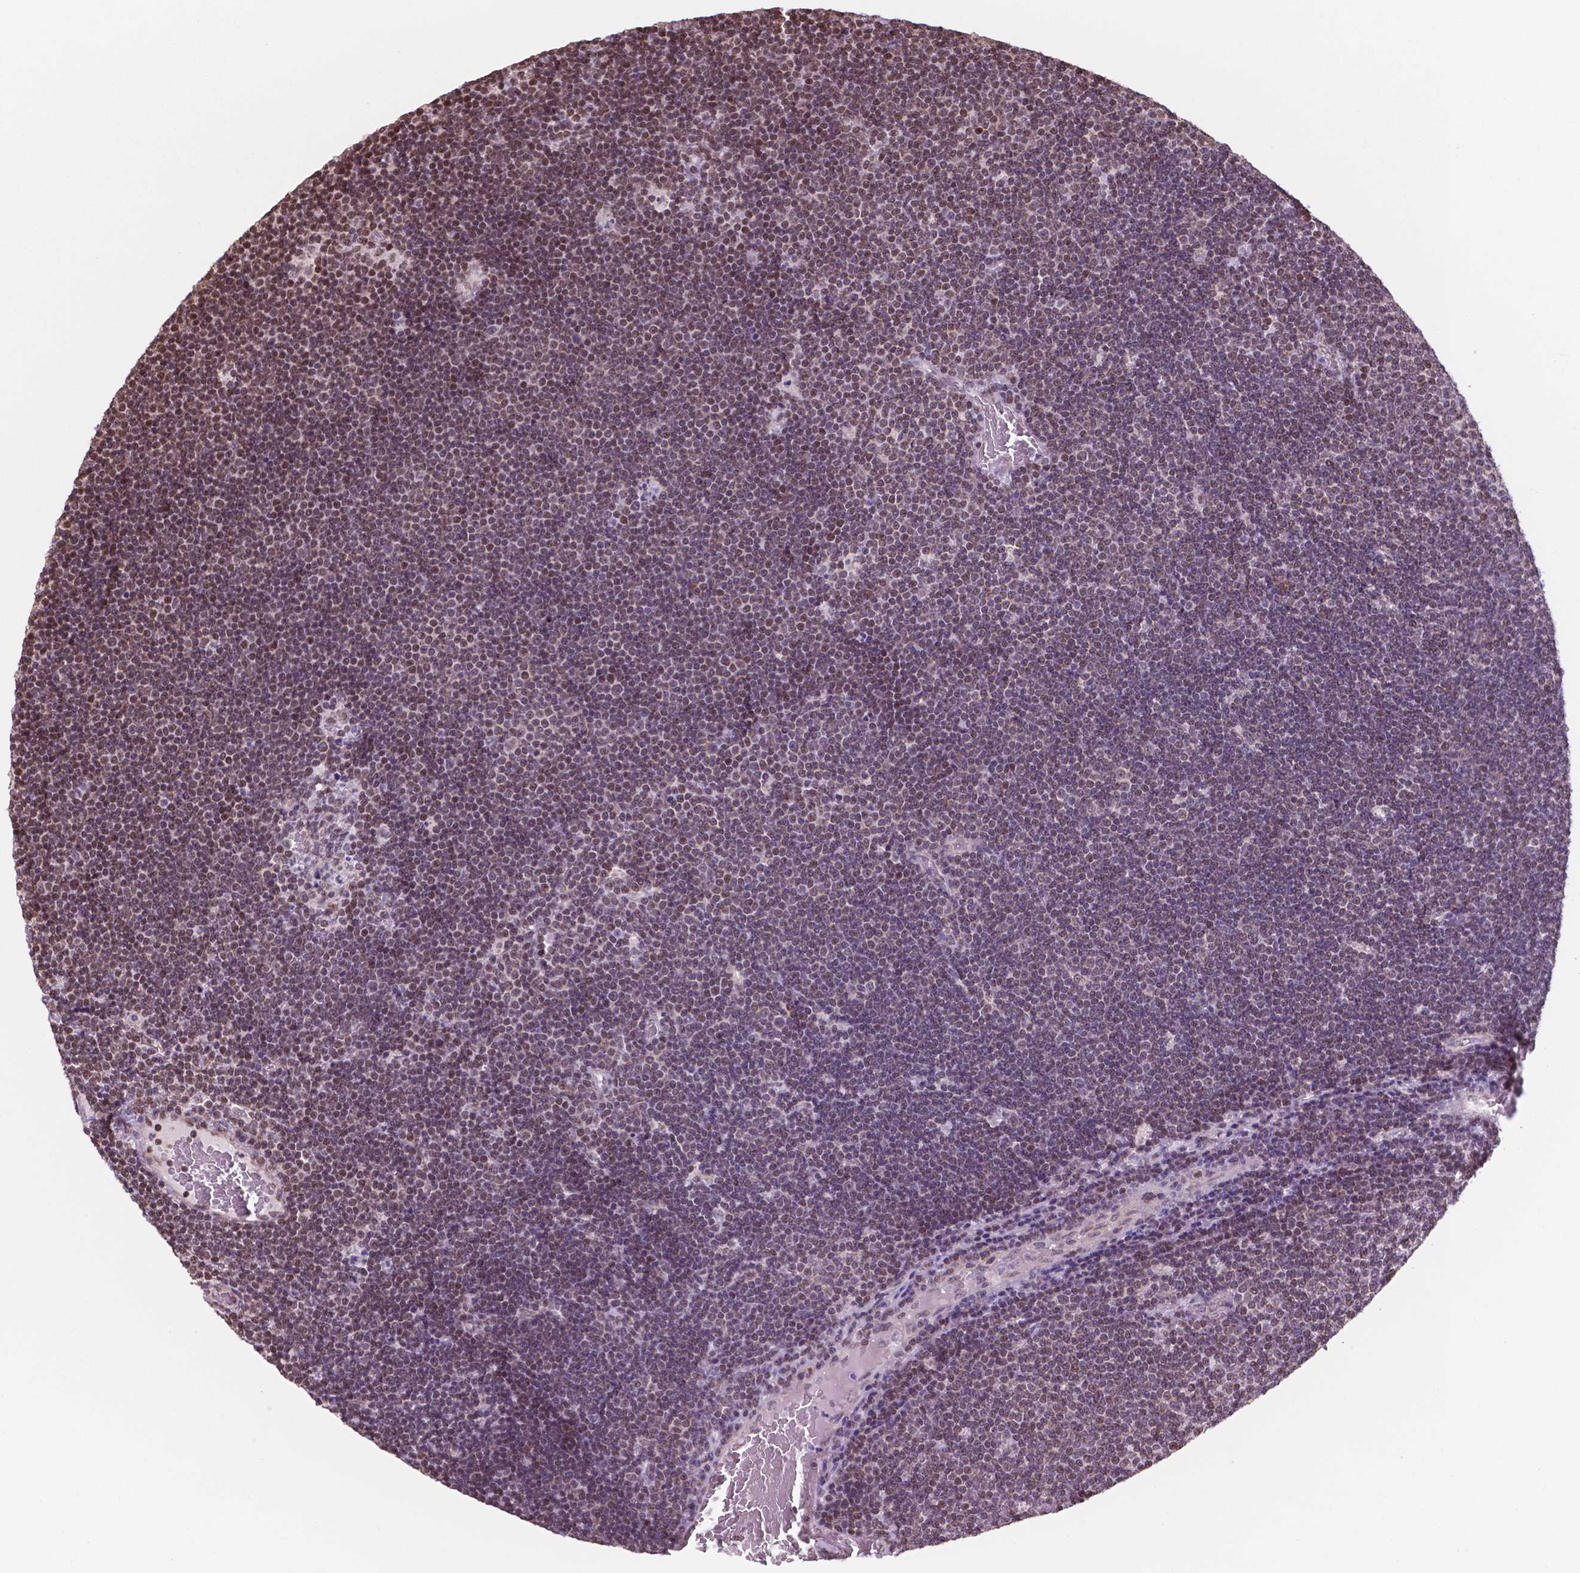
{"staining": {"intensity": "moderate", "quantity": "25%-75%", "location": "nuclear"}, "tissue": "lymphoma", "cell_type": "Tumor cells", "image_type": "cancer", "snomed": [{"axis": "morphology", "description": "Malignant lymphoma, non-Hodgkin's type, Low grade"}, {"axis": "topography", "description": "Brain"}], "caption": "This photomicrograph demonstrates IHC staining of lymphoma, with medium moderate nuclear expression in about 25%-75% of tumor cells.", "gene": "NDUFA10", "patient": {"sex": "female", "age": 66}}